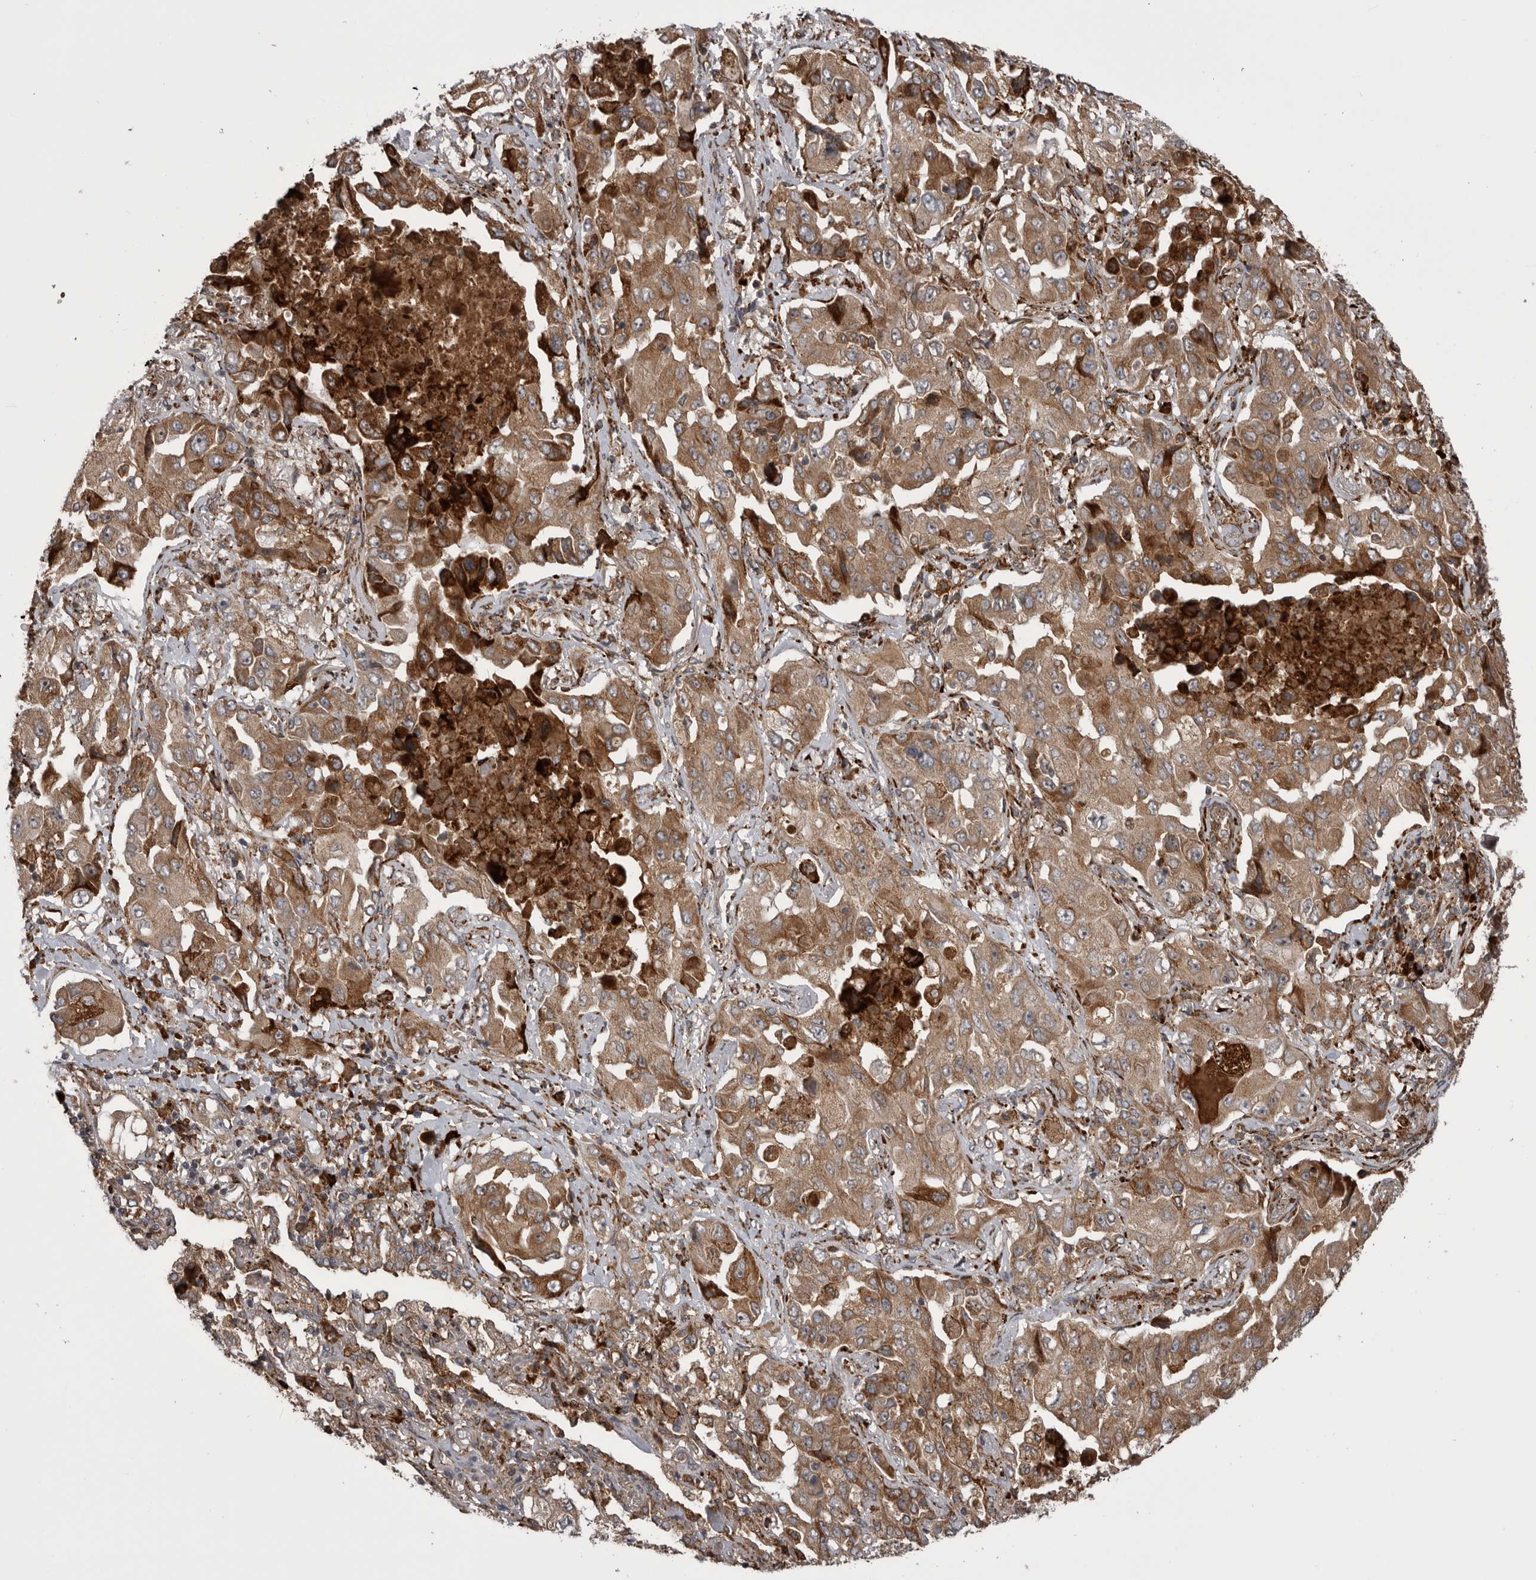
{"staining": {"intensity": "moderate", "quantity": ">75%", "location": "cytoplasmic/membranous"}, "tissue": "lung cancer", "cell_type": "Tumor cells", "image_type": "cancer", "snomed": [{"axis": "morphology", "description": "Adenocarcinoma, NOS"}, {"axis": "topography", "description": "Lung"}], "caption": "High-power microscopy captured an immunohistochemistry image of adenocarcinoma (lung), revealing moderate cytoplasmic/membranous positivity in approximately >75% of tumor cells.", "gene": "RAB3GAP2", "patient": {"sex": "female", "age": 65}}